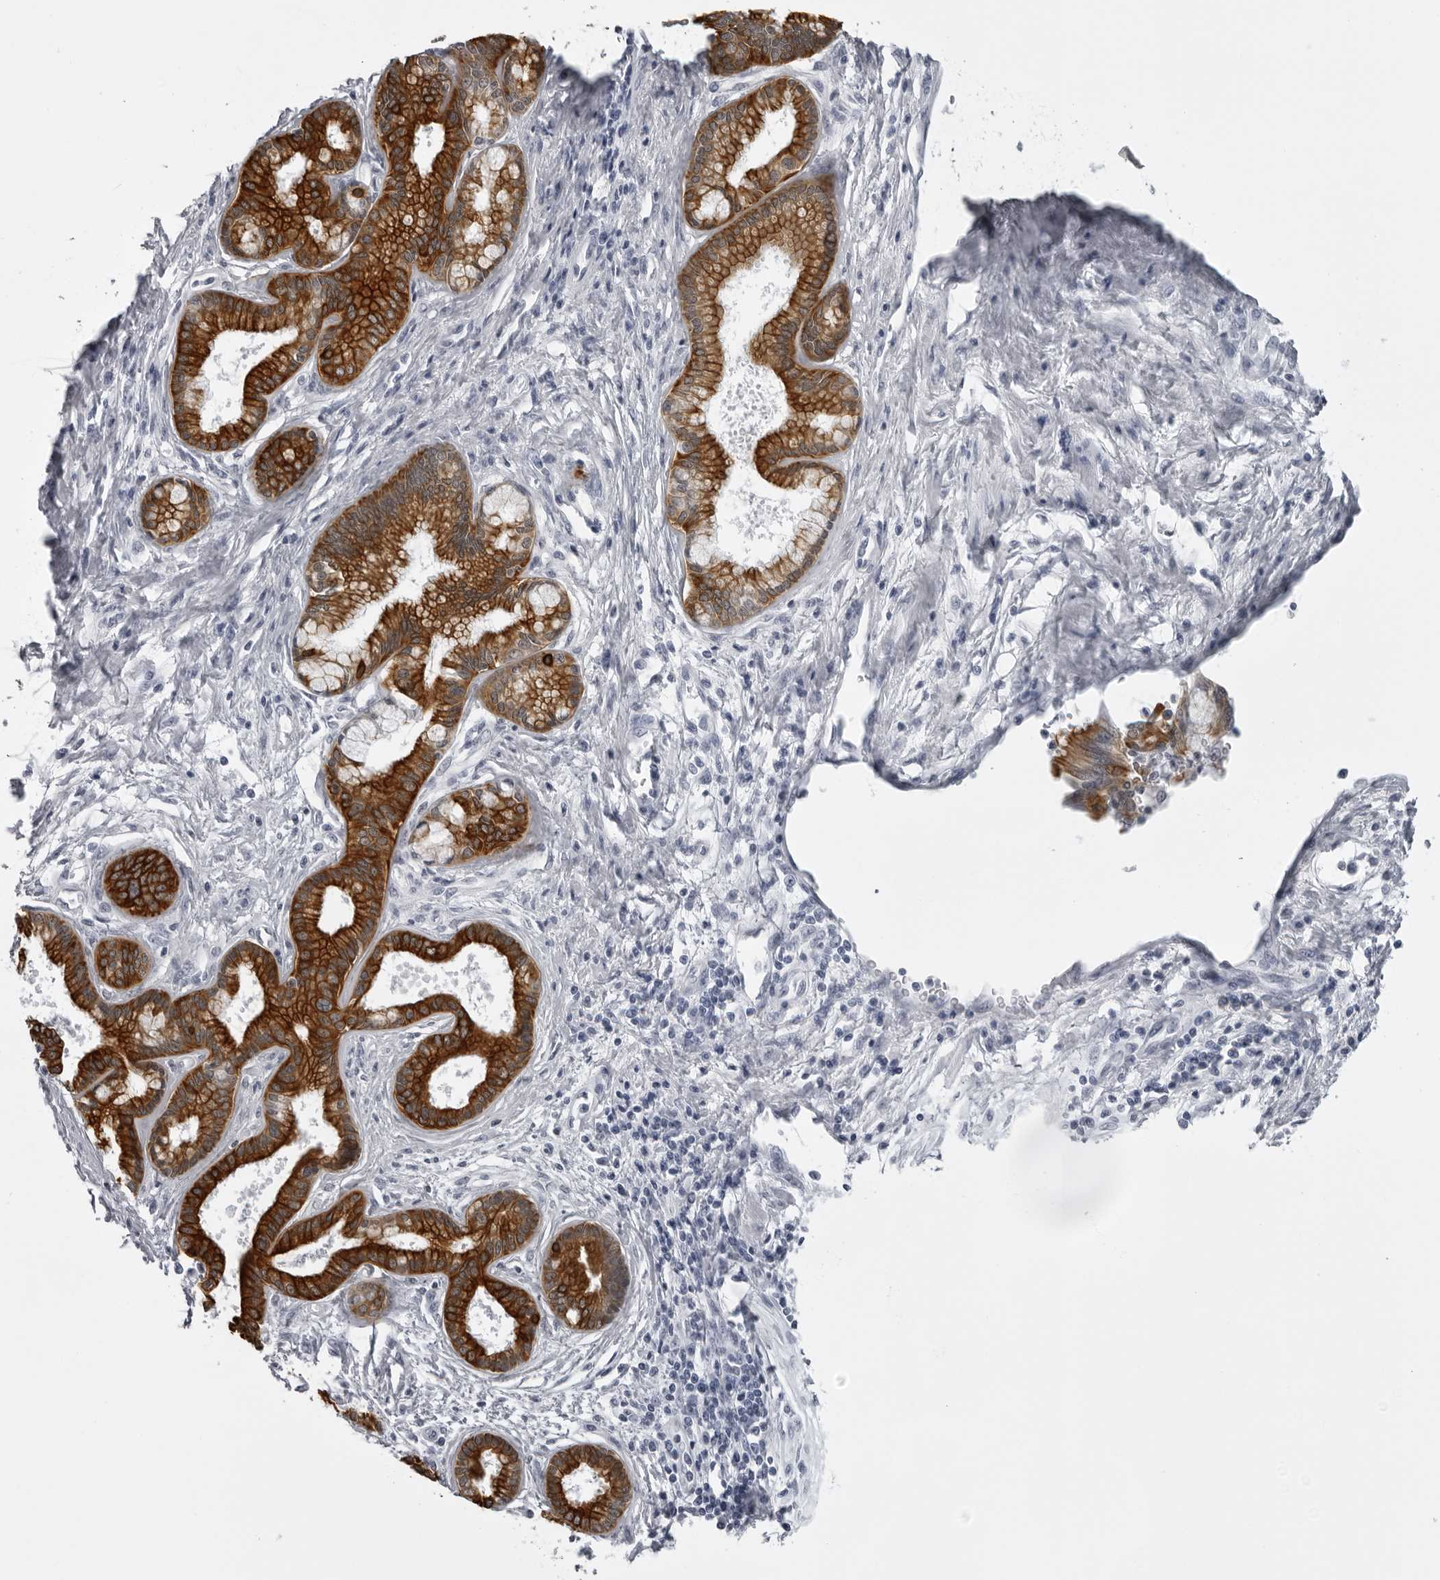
{"staining": {"intensity": "strong", "quantity": ">75%", "location": "cytoplasmic/membranous"}, "tissue": "pancreatic cancer", "cell_type": "Tumor cells", "image_type": "cancer", "snomed": [{"axis": "morphology", "description": "Adenocarcinoma, NOS"}, {"axis": "topography", "description": "Pancreas"}], "caption": "Protein staining demonstrates strong cytoplasmic/membranous expression in about >75% of tumor cells in pancreatic adenocarcinoma.", "gene": "UROD", "patient": {"sex": "male", "age": 59}}